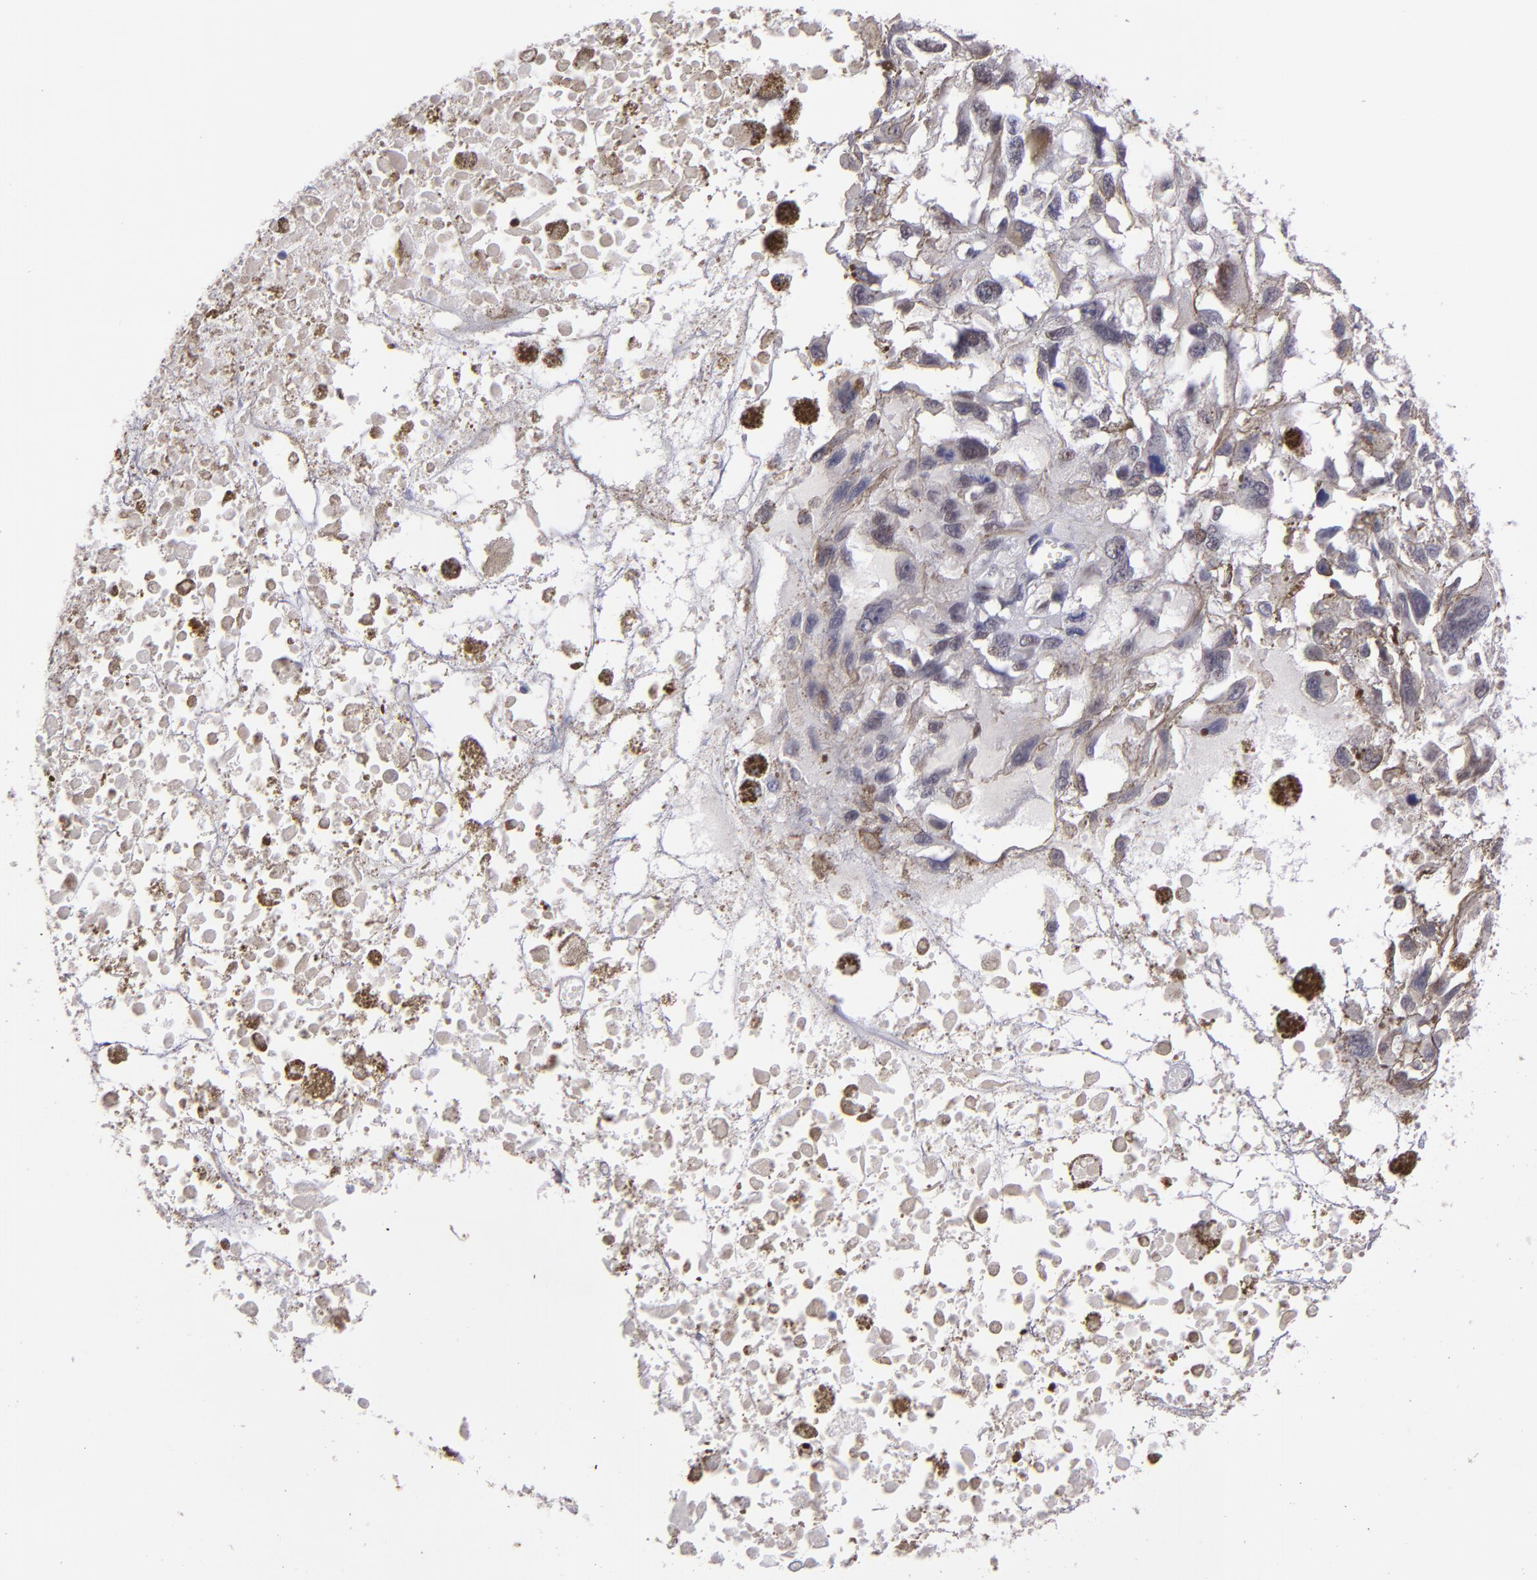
{"staining": {"intensity": "weak", "quantity": "<25%", "location": "cytoplasmic/membranous,nuclear"}, "tissue": "melanoma", "cell_type": "Tumor cells", "image_type": "cancer", "snomed": [{"axis": "morphology", "description": "Malignant melanoma, Metastatic site"}, {"axis": "topography", "description": "Lymph node"}], "caption": "A high-resolution histopathology image shows IHC staining of malignant melanoma (metastatic site), which displays no significant positivity in tumor cells.", "gene": "OTUB2", "patient": {"sex": "male", "age": 59}}